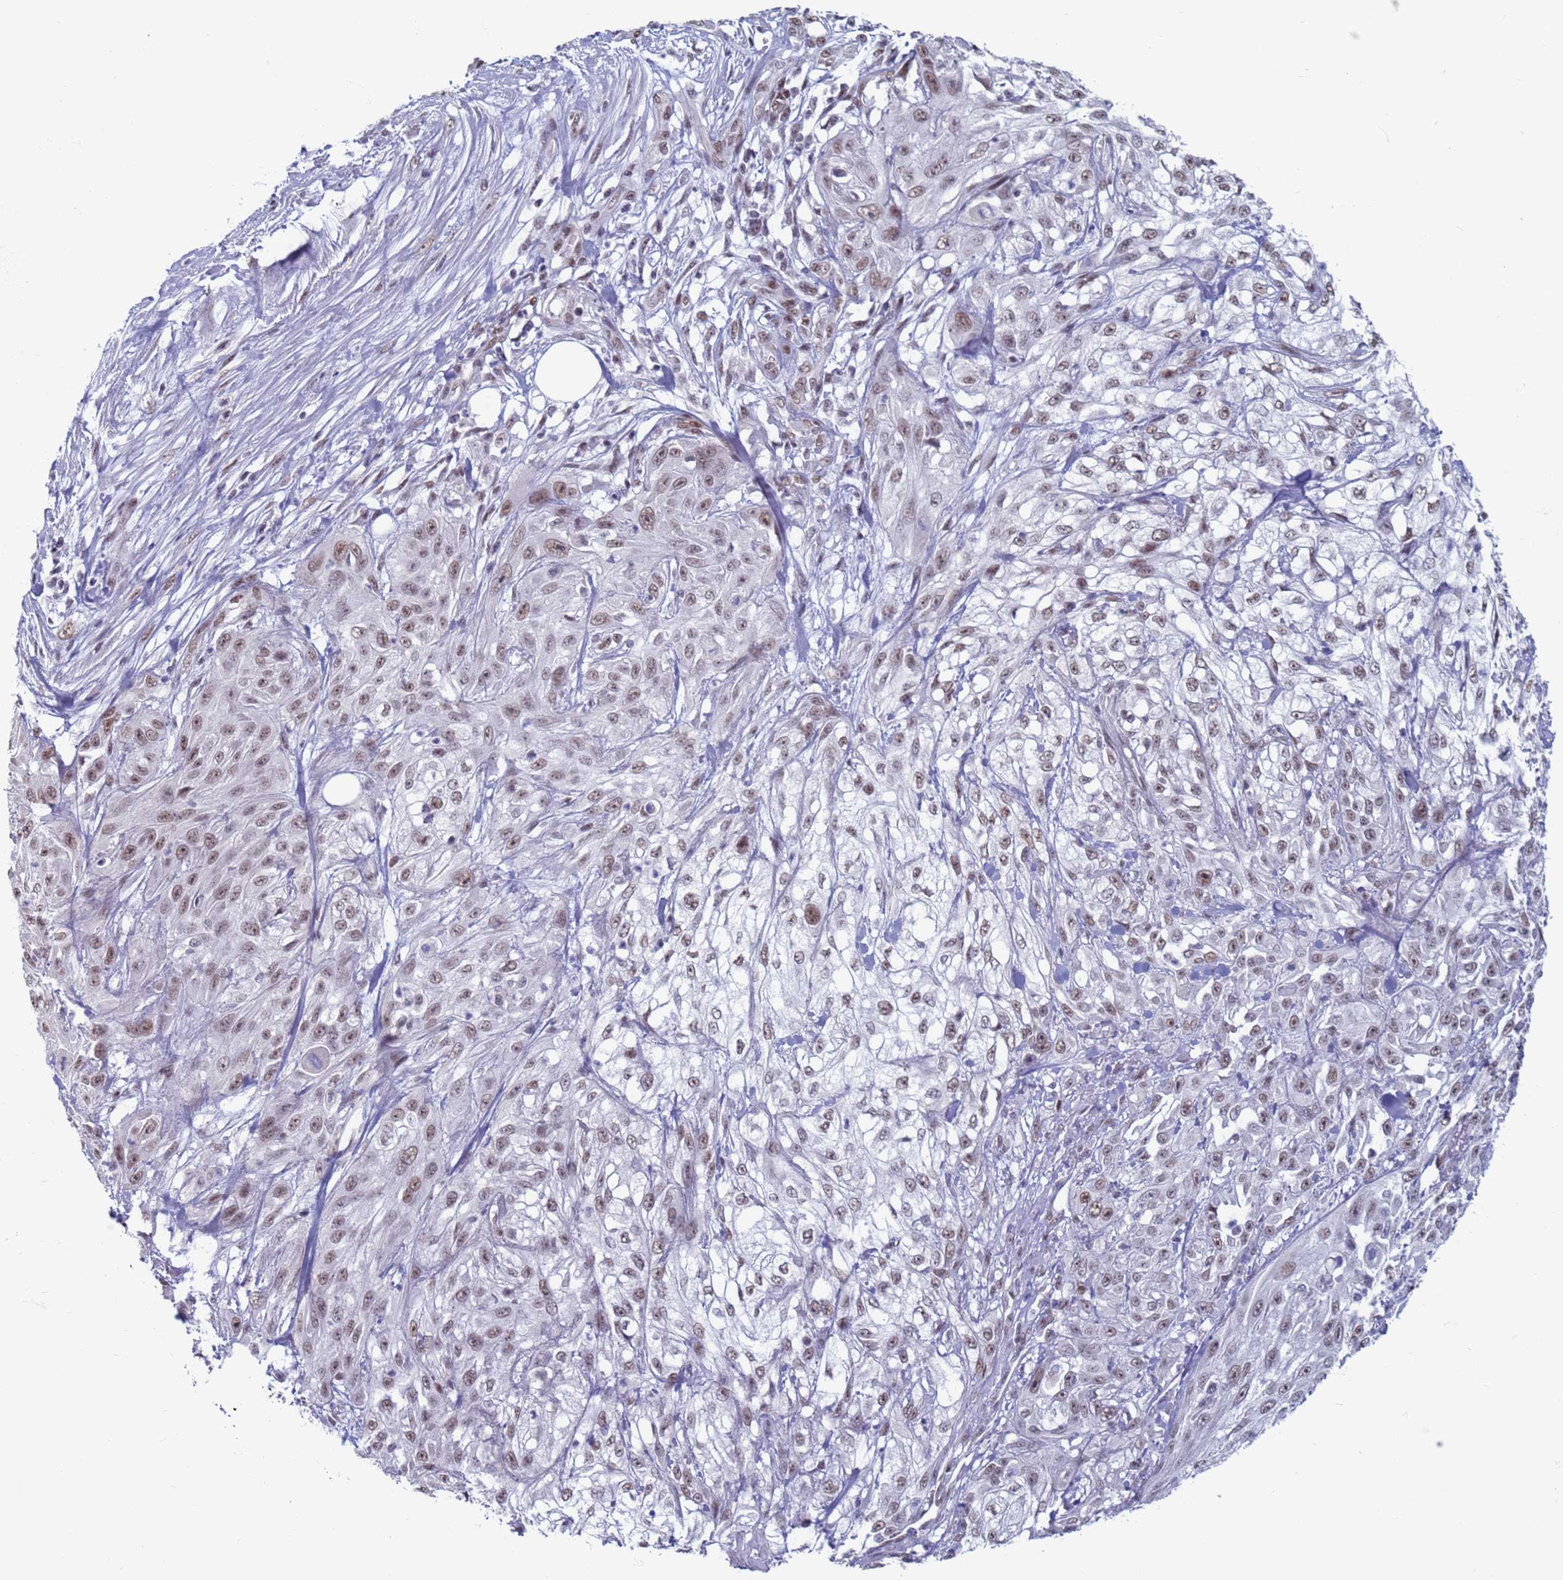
{"staining": {"intensity": "moderate", "quantity": ">75%", "location": "nuclear"}, "tissue": "skin cancer", "cell_type": "Tumor cells", "image_type": "cancer", "snomed": [{"axis": "morphology", "description": "Squamous cell carcinoma, NOS"}, {"axis": "morphology", "description": "Squamous cell carcinoma, metastatic, NOS"}, {"axis": "topography", "description": "Skin"}, {"axis": "topography", "description": "Lymph node"}], "caption": "Protein staining shows moderate nuclear staining in about >75% of tumor cells in skin metastatic squamous cell carcinoma.", "gene": "SAE1", "patient": {"sex": "male", "age": 75}}